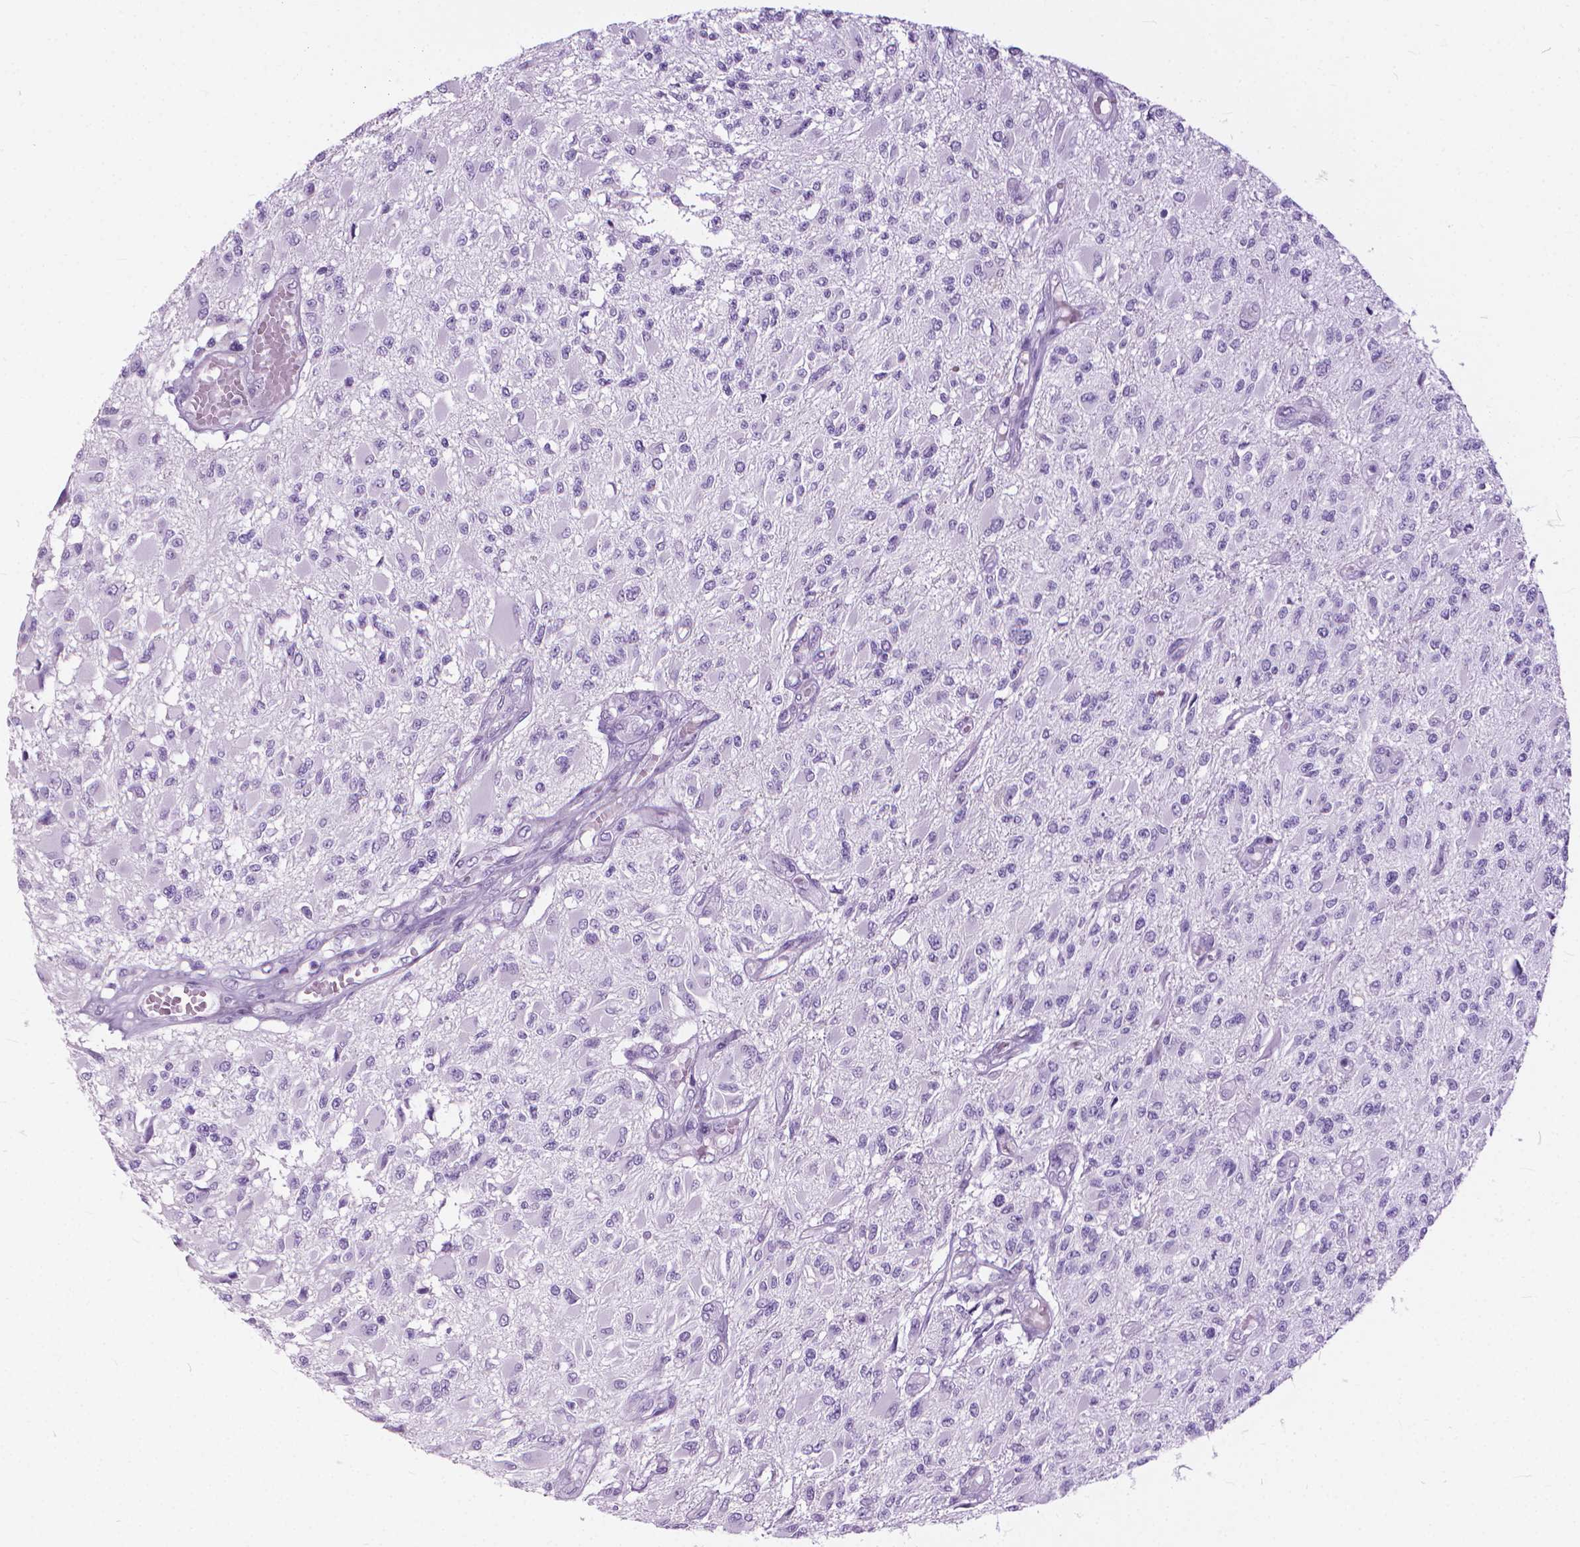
{"staining": {"intensity": "negative", "quantity": "none", "location": "none"}, "tissue": "glioma", "cell_type": "Tumor cells", "image_type": "cancer", "snomed": [{"axis": "morphology", "description": "Glioma, malignant, High grade"}, {"axis": "topography", "description": "Brain"}], "caption": "Photomicrograph shows no significant protein expression in tumor cells of glioma.", "gene": "HTR2B", "patient": {"sex": "female", "age": 63}}